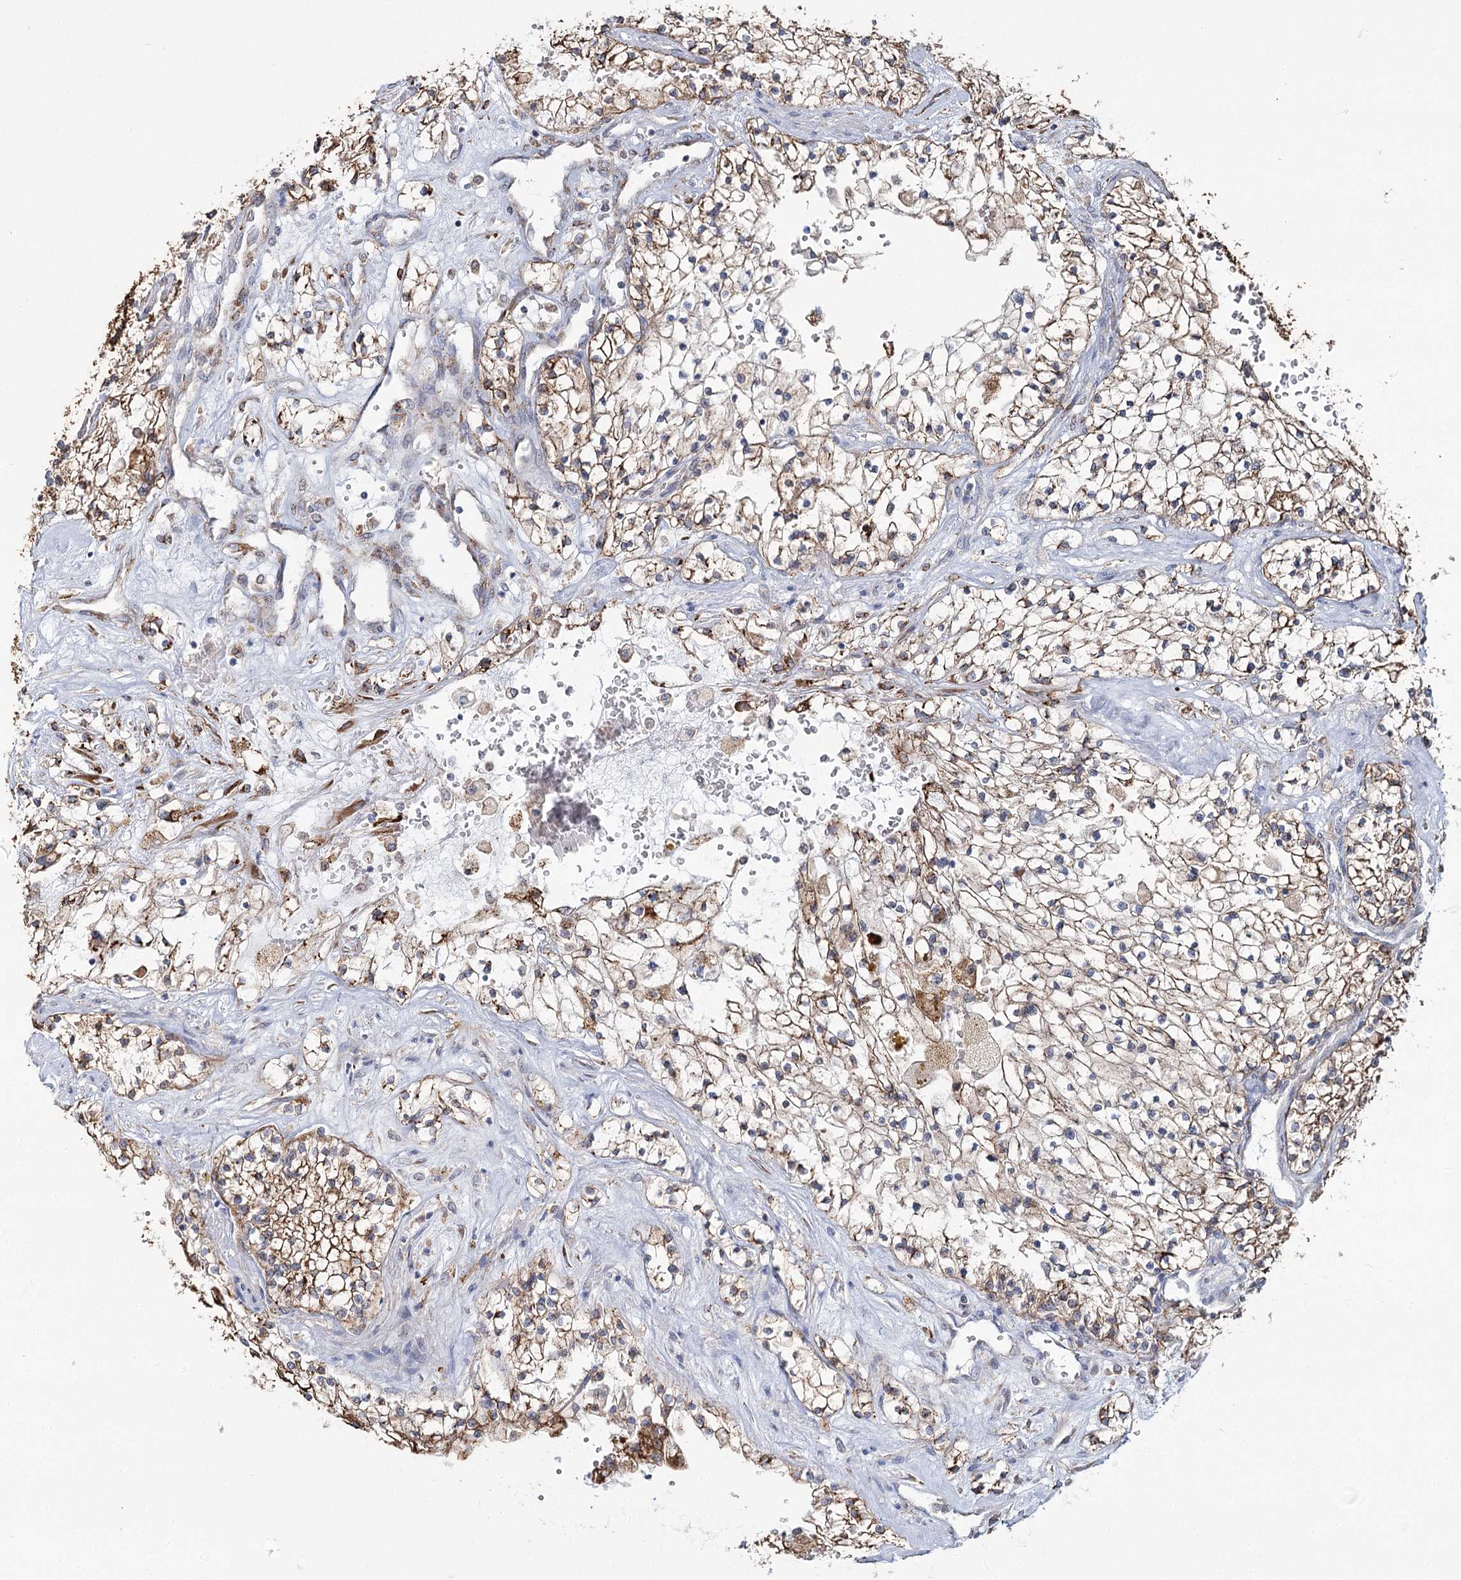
{"staining": {"intensity": "moderate", "quantity": ">75%", "location": "cytoplasmic/membranous"}, "tissue": "renal cancer", "cell_type": "Tumor cells", "image_type": "cancer", "snomed": [{"axis": "morphology", "description": "Normal tissue, NOS"}, {"axis": "morphology", "description": "Adenocarcinoma, NOS"}, {"axis": "topography", "description": "Kidney"}], "caption": "Immunohistochemistry of renal cancer shows medium levels of moderate cytoplasmic/membranous positivity in approximately >75% of tumor cells.", "gene": "ZCCHC9", "patient": {"sex": "male", "age": 68}}